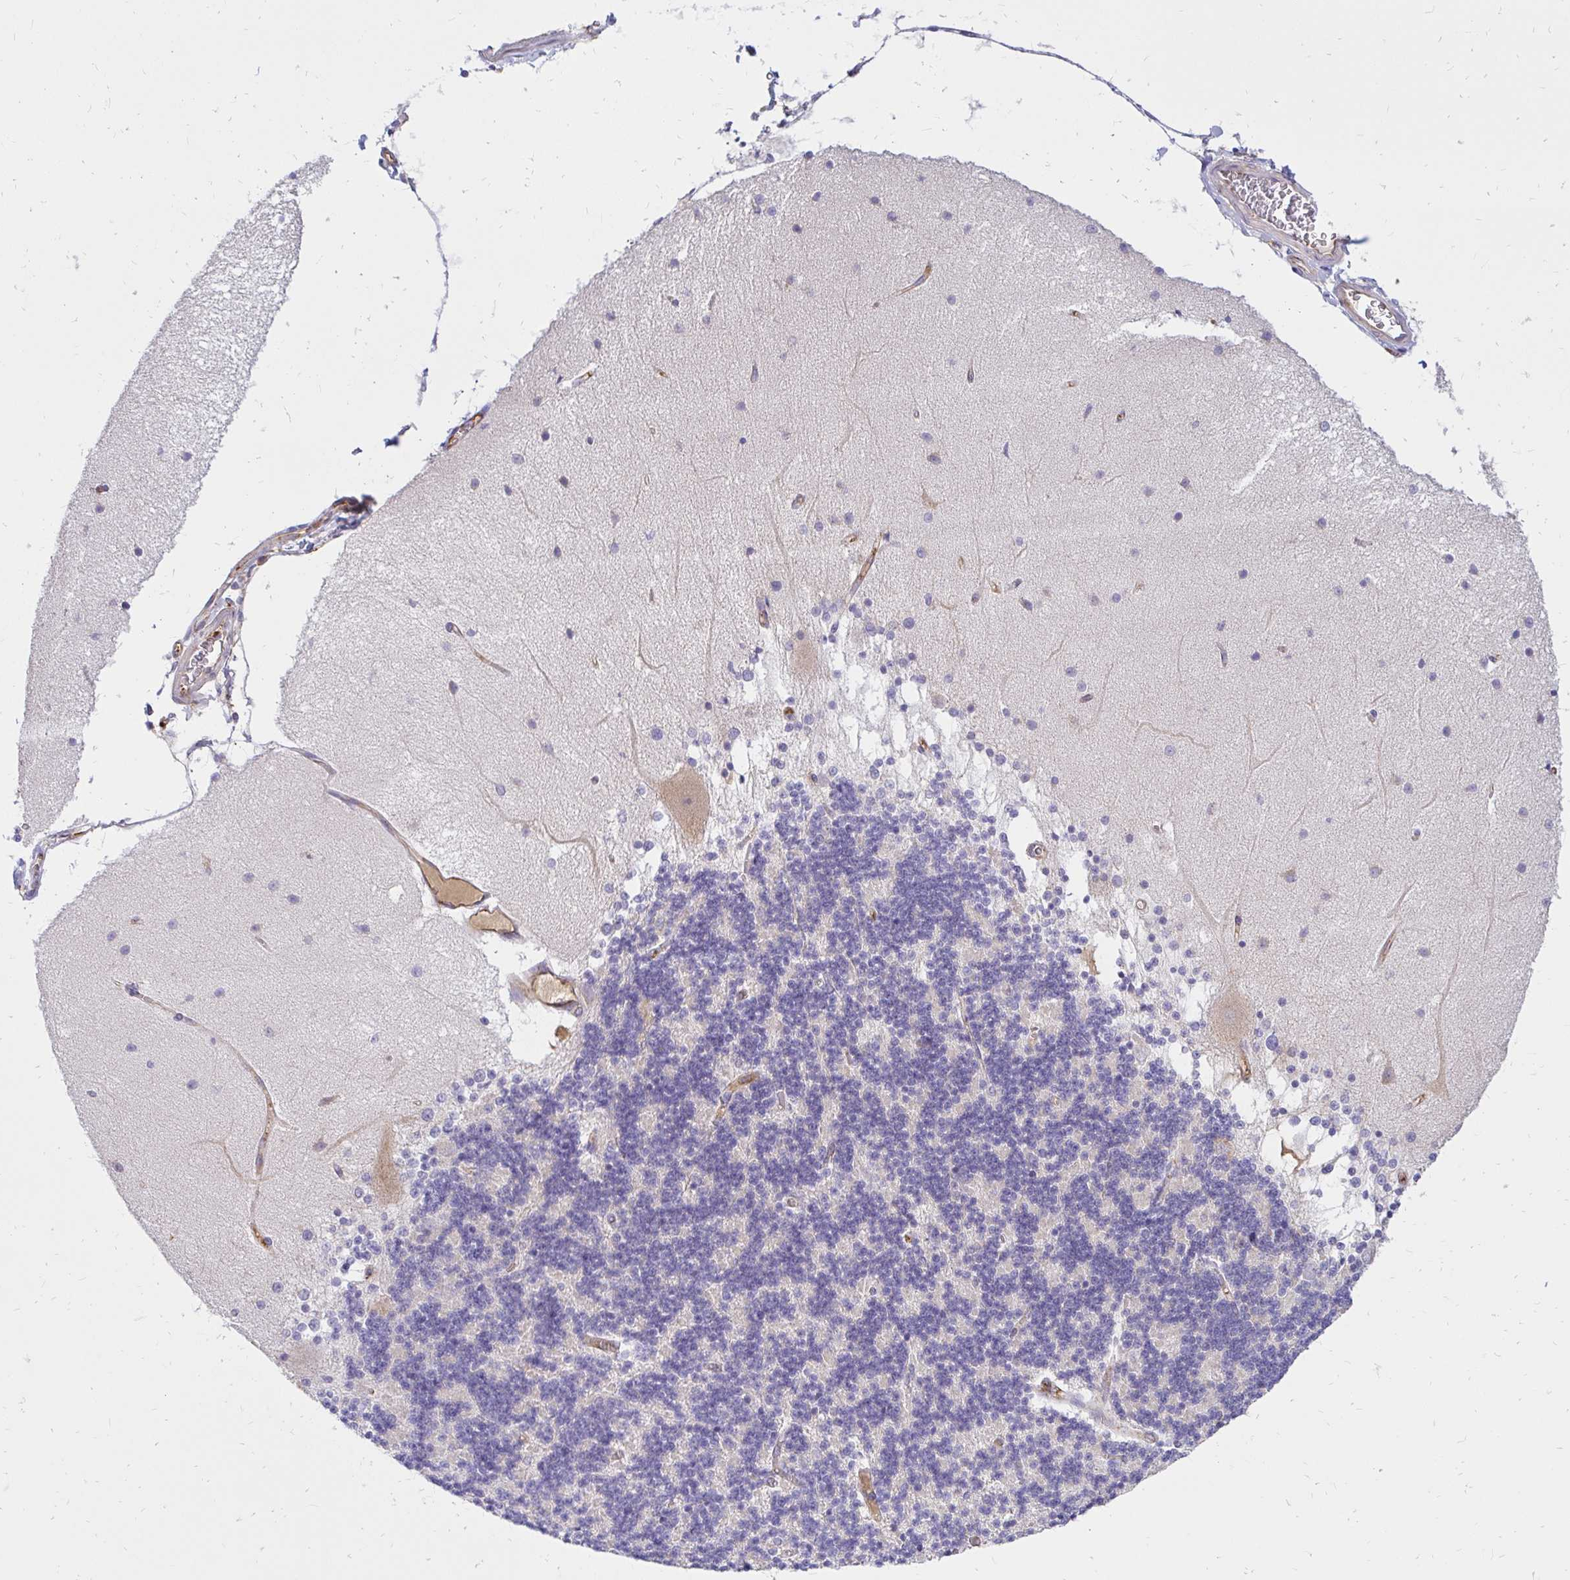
{"staining": {"intensity": "negative", "quantity": "none", "location": "none"}, "tissue": "cerebellum", "cell_type": "Cells in granular layer", "image_type": "normal", "snomed": [{"axis": "morphology", "description": "Normal tissue, NOS"}, {"axis": "topography", "description": "Cerebellum"}], "caption": "This is an immunohistochemistry (IHC) histopathology image of benign cerebellum. There is no expression in cells in granular layer.", "gene": "ABCB10", "patient": {"sex": "female", "age": 54}}